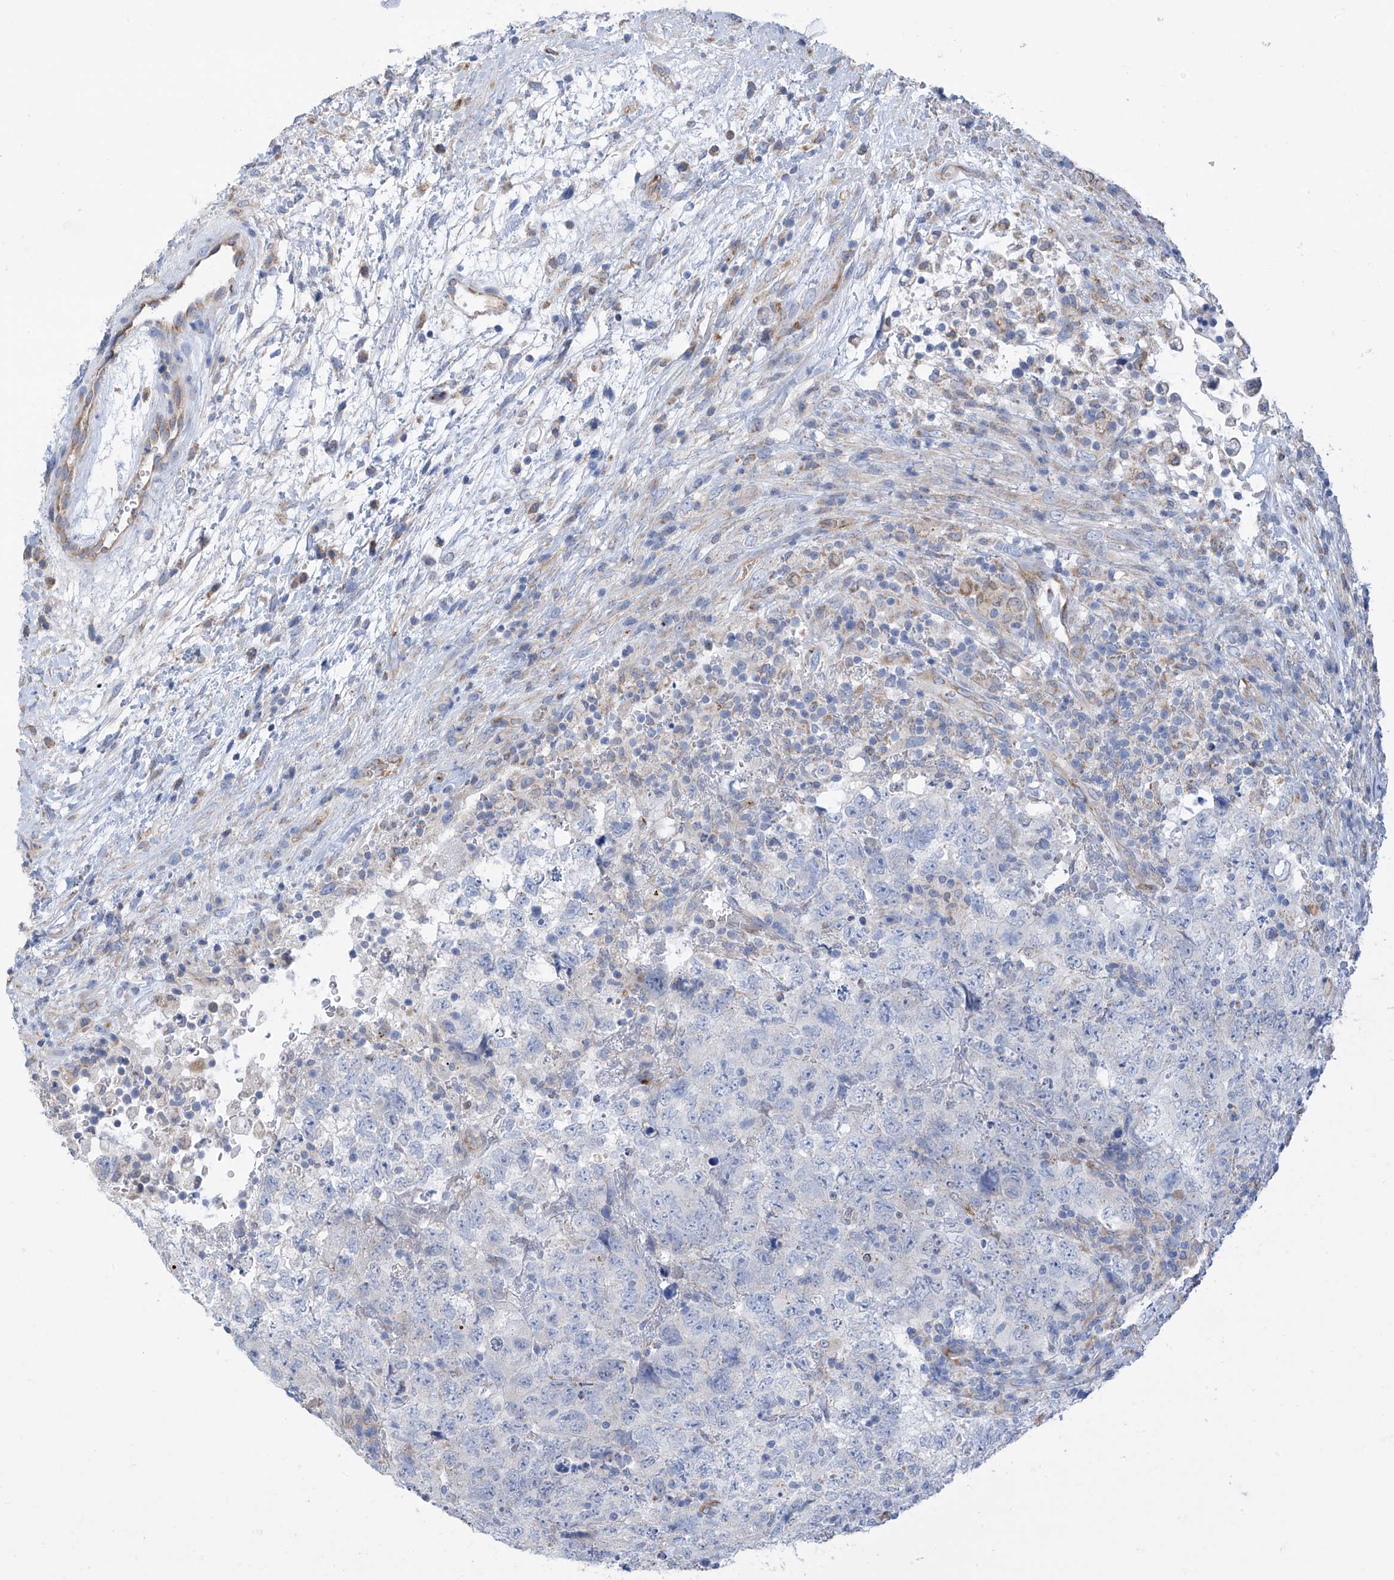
{"staining": {"intensity": "negative", "quantity": "none", "location": "none"}, "tissue": "testis cancer", "cell_type": "Tumor cells", "image_type": "cancer", "snomed": [{"axis": "morphology", "description": "Carcinoma, Embryonal, NOS"}, {"axis": "topography", "description": "Testis"}], "caption": "A photomicrograph of human testis embryonal carcinoma is negative for staining in tumor cells.", "gene": "EIF5B", "patient": {"sex": "male", "age": 37}}